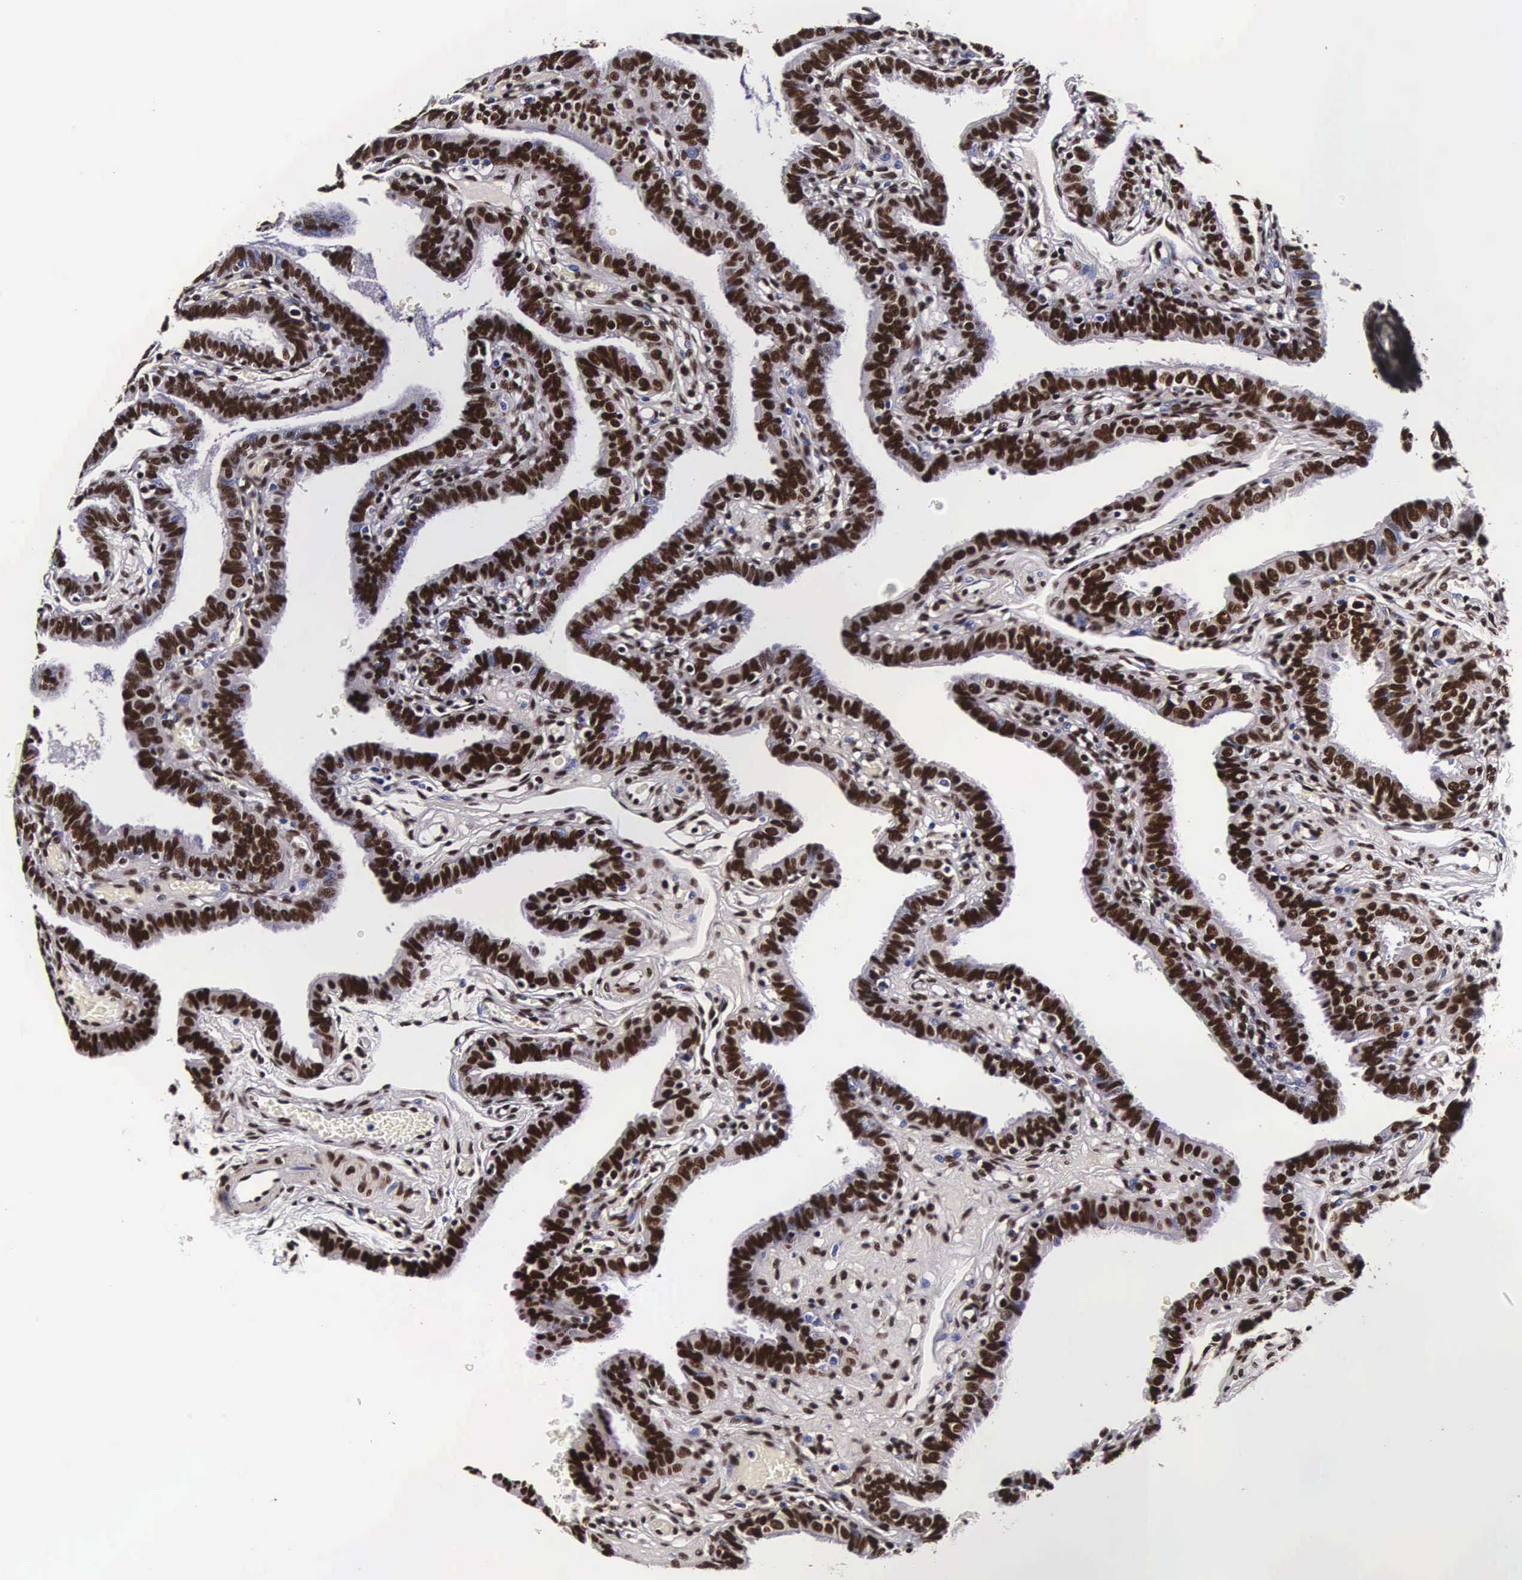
{"staining": {"intensity": "strong", "quantity": ">75%", "location": "nuclear"}, "tissue": "fallopian tube", "cell_type": "Glandular cells", "image_type": "normal", "snomed": [{"axis": "morphology", "description": "Normal tissue, NOS"}, {"axis": "topography", "description": "Fallopian tube"}], "caption": "Strong nuclear positivity is present in approximately >75% of glandular cells in normal fallopian tube.", "gene": "BCL2L2", "patient": {"sex": "female", "age": 38}}